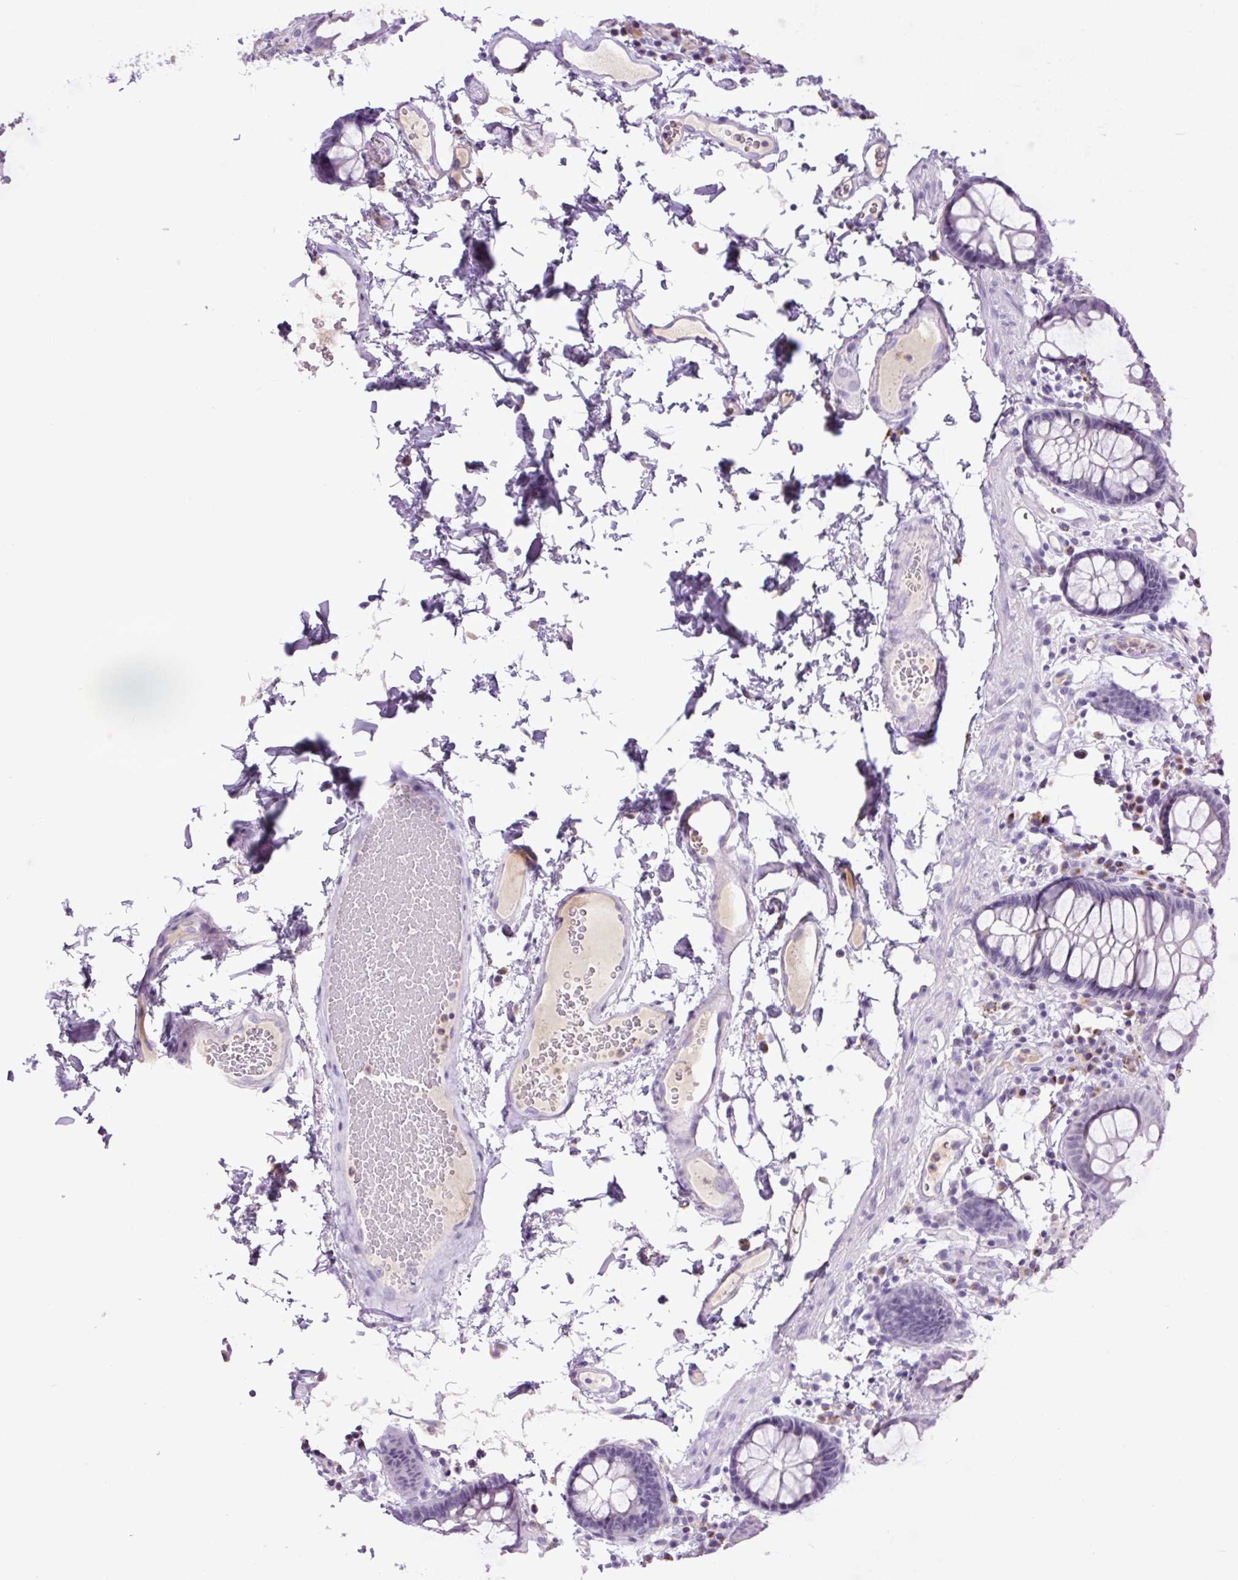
{"staining": {"intensity": "negative", "quantity": "none", "location": "none"}, "tissue": "colon", "cell_type": "Endothelial cells", "image_type": "normal", "snomed": [{"axis": "morphology", "description": "Normal tissue, NOS"}, {"axis": "topography", "description": "Colon"}, {"axis": "topography", "description": "Peripheral nerve tissue"}], "caption": "The micrograph exhibits no staining of endothelial cells in benign colon.", "gene": "MFSD3", "patient": {"sex": "male", "age": 84}}